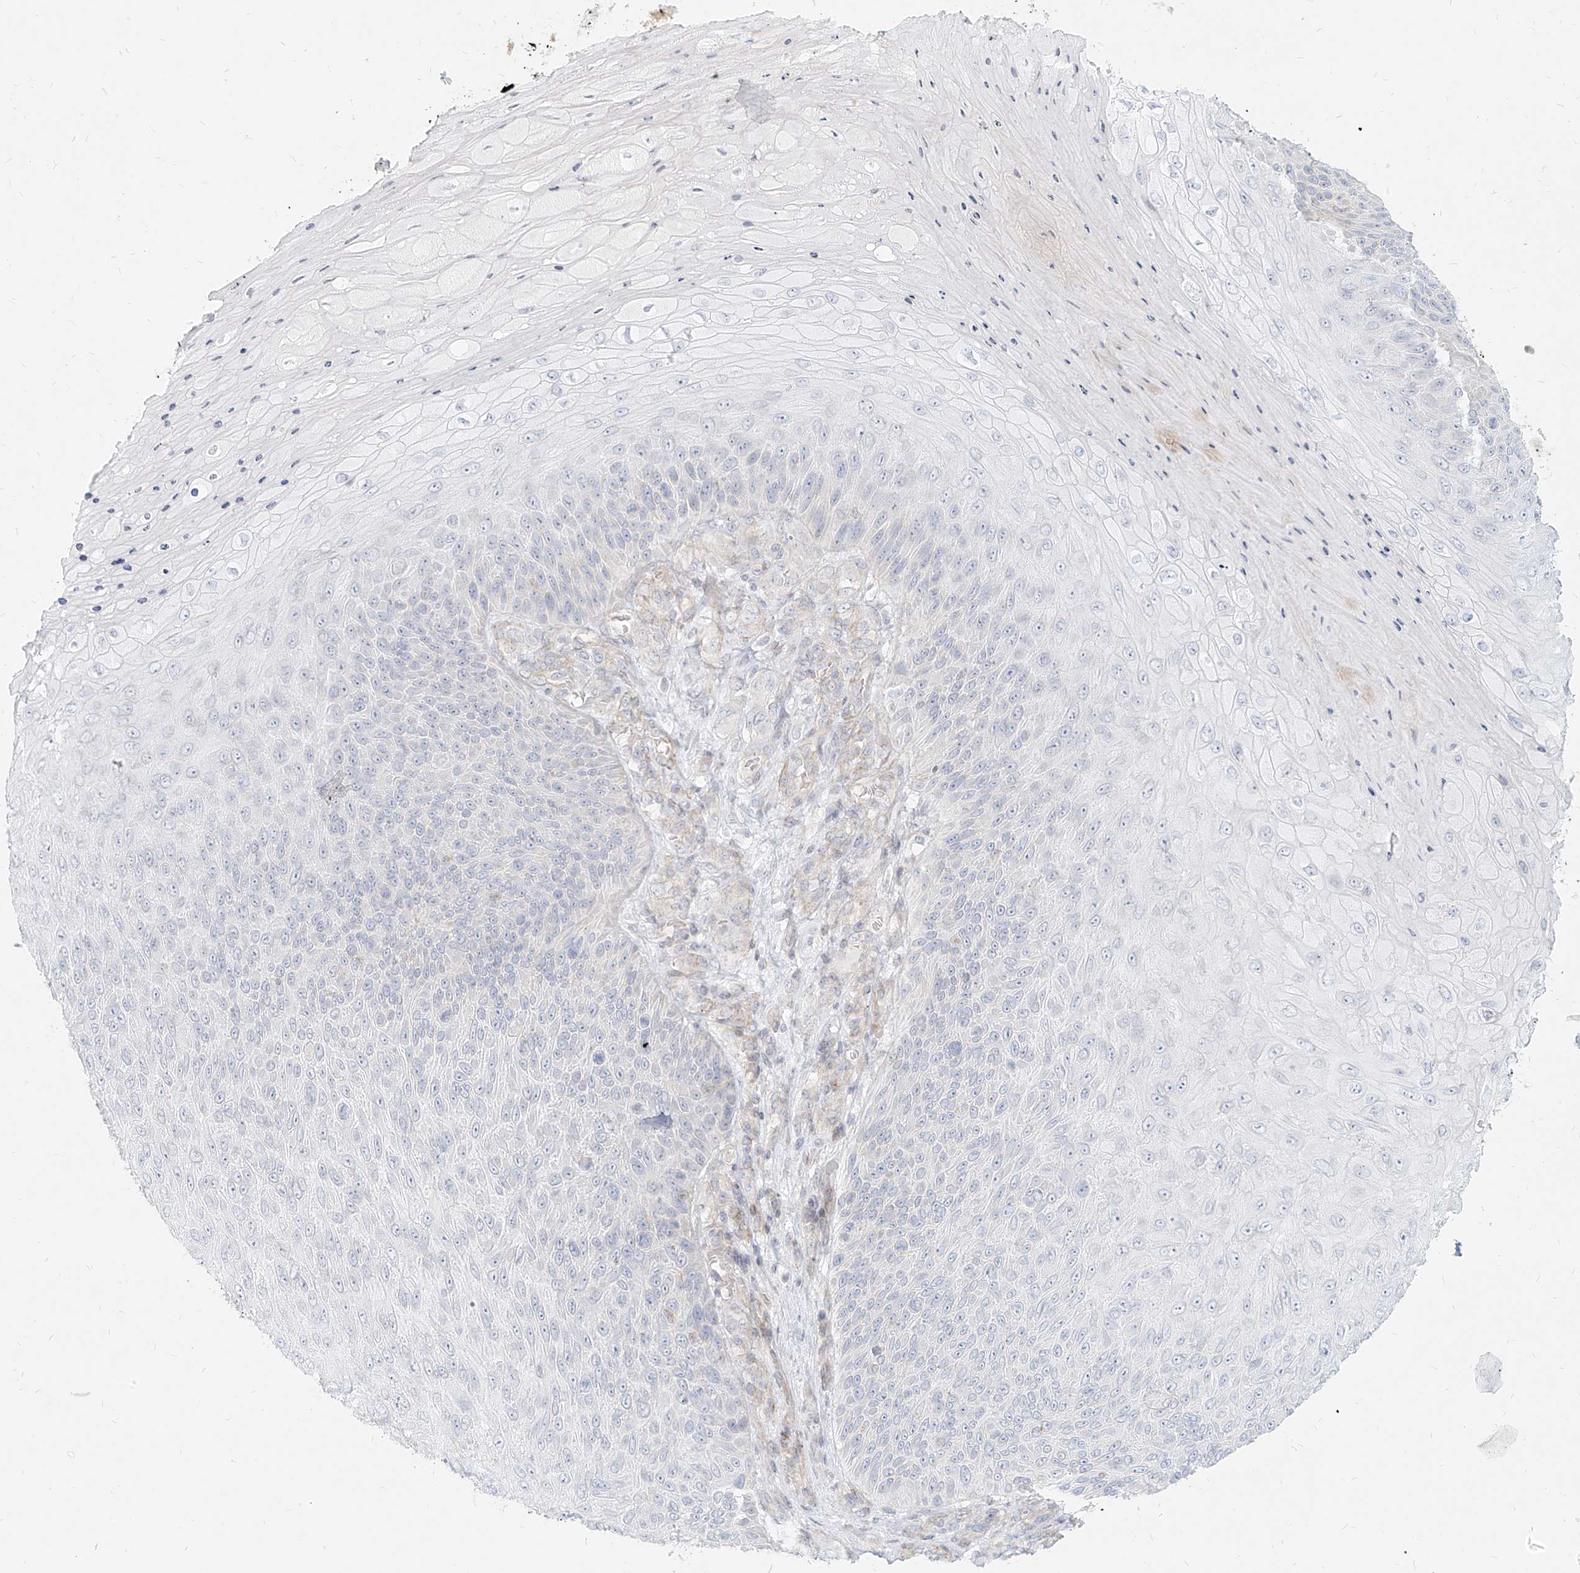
{"staining": {"intensity": "negative", "quantity": "none", "location": "none"}, "tissue": "skin cancer", "cell_type": "Tumor cells", "image_type": "cancer", "snomed": [{"axis": "morphology", "description": "Squamous cell carcinoma, NOS"}, {"axis": "topography", "description": "Skin"}], "caption": "Immunohistochemistry of skin cancer displays no staining in tumor cells.", "gene": "ITPKB", "patient": {"sex": "female", "age": 88}}